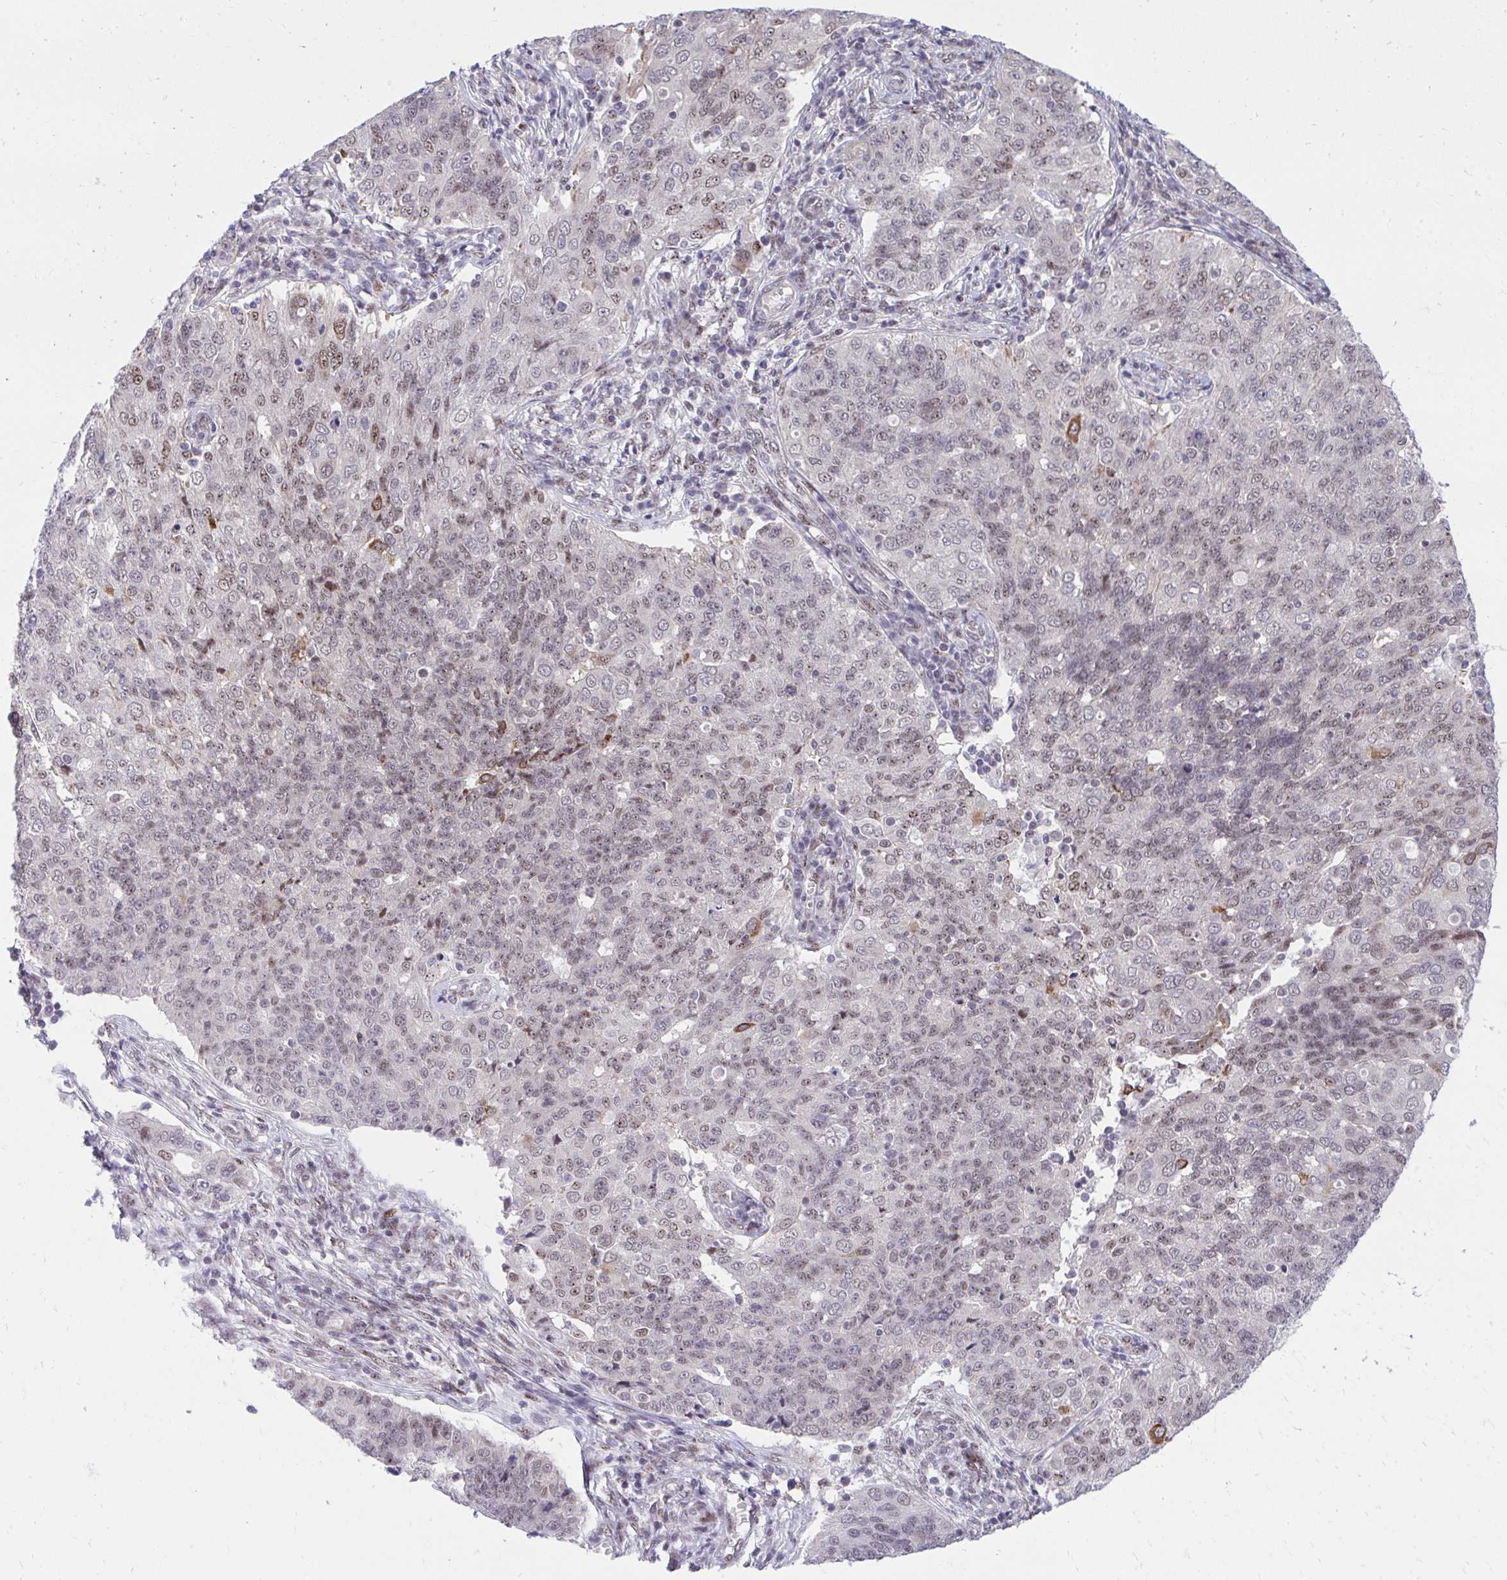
{"staining": {"intensity": "moderate", "quantity": "<25%", "location": "cytoplasmic/membranous,nuclear"}, "tissue": "endometrial cancer", "cell_type": "Tumor cells", "image_type": "cancer", "snomed": [{"axis": "morphology", "description": "Adenocarcinoma, NOS"}, {"axis": "topography", "description": "Endometrium"}], "caption": "Immunohistochemical staining of human endometrial cancer shows moderate cytoplasmic/membranous and nuclear protein expression in approximately <25% of tumor cells.", "gene": "HOXA4", "patient": {"sex": "female", "age": 43}}